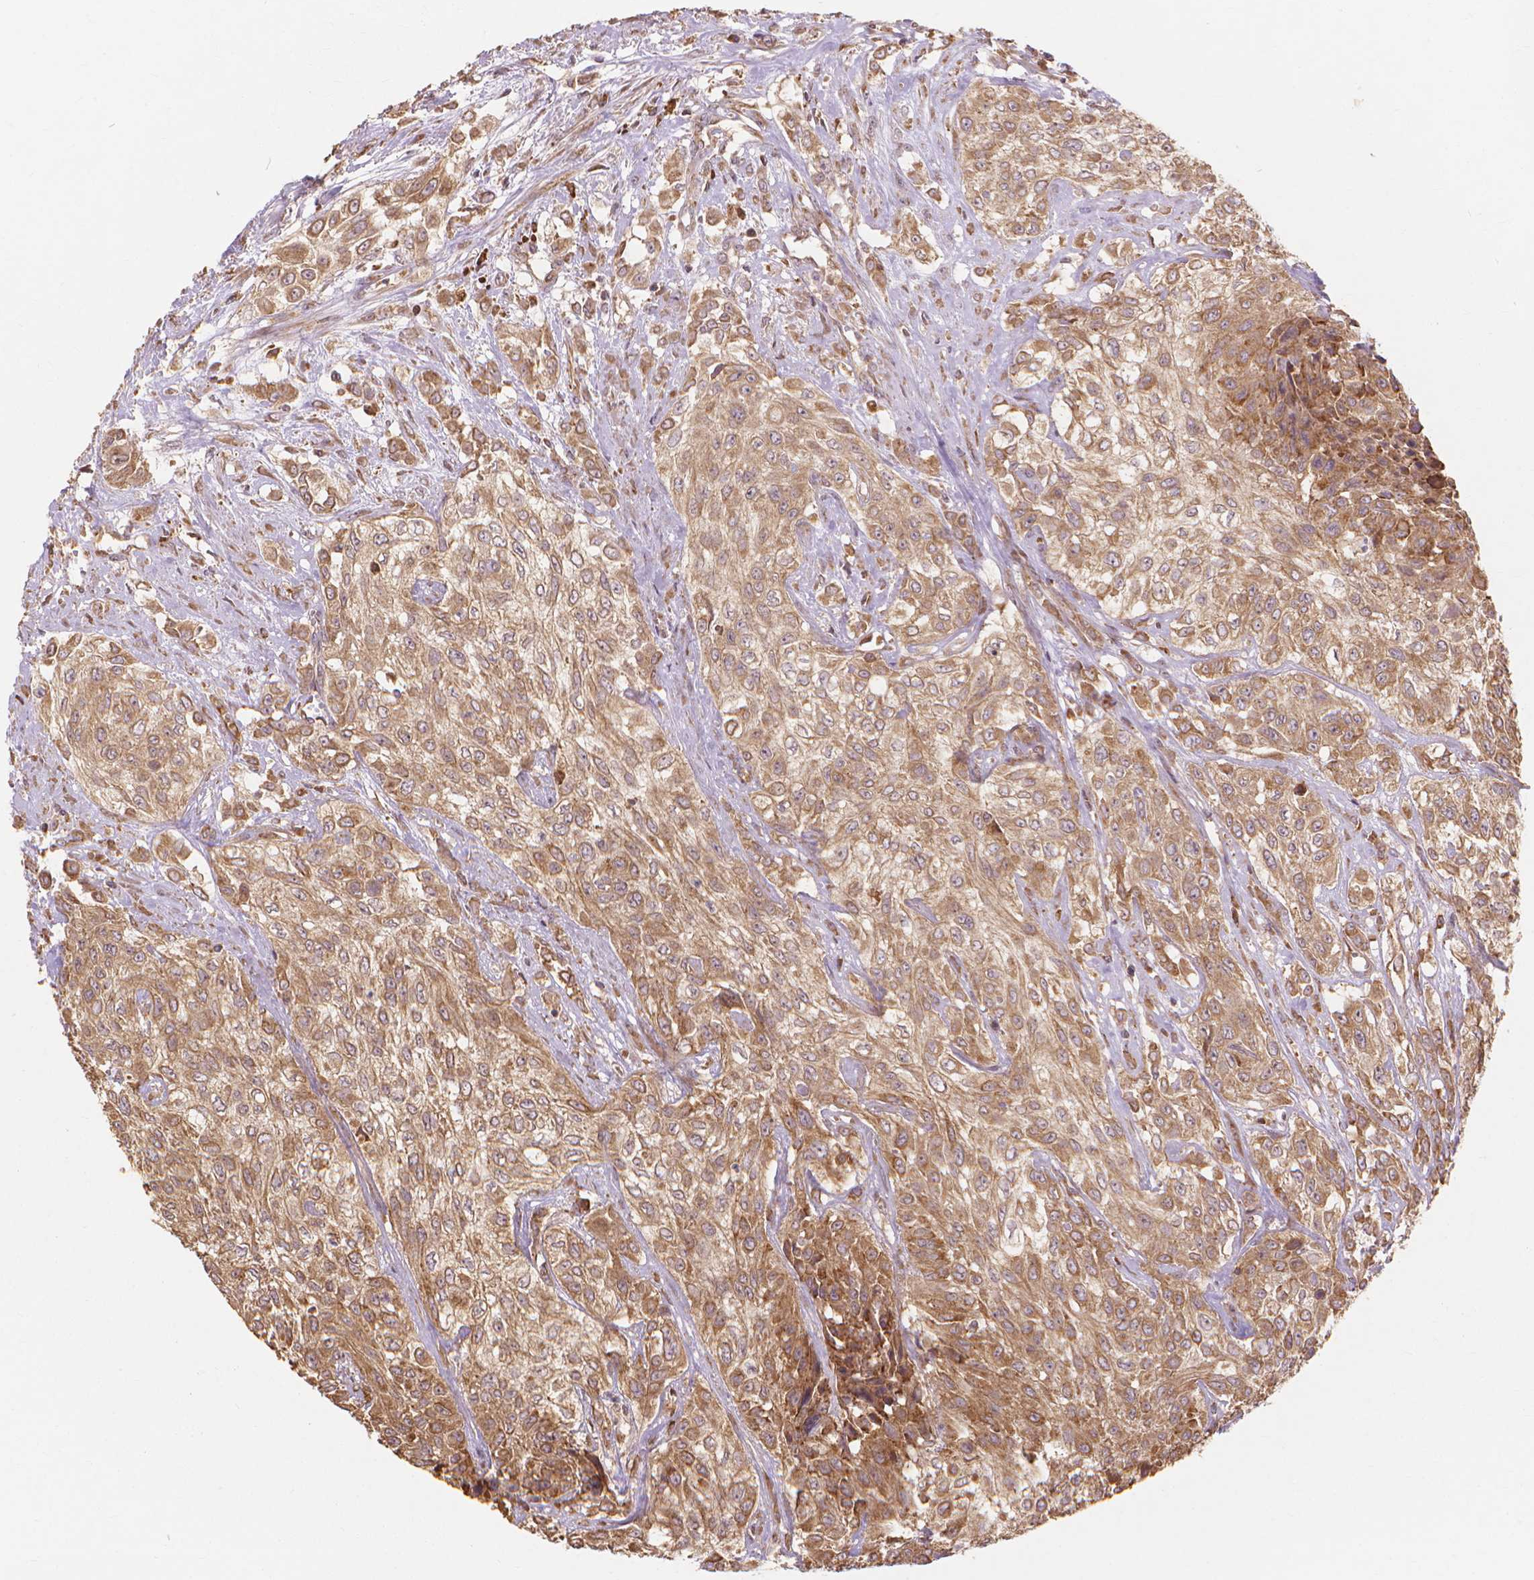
{"staining": {"intensity": "moderate", "quantity": ">75%", "location": "cytoplasmic/membranous"}, "tissue": "urothelial cancer", "cell_type": "Tumor cells", "image_type": "cancer", "snomed": [{"axis": "morphology", "description": "Urothelial carcinoma, High grade"}, {"axis": "topography", "description": "Urinary bladder"}], "caption": "Immunohistochemistry (IHC) histopathology image of urothelial carcinoma (high-grade) stained for a protein (brown), which reveals medium levels of moderate cytoplasmic/membranous positivity in about >75% of tumor cells.", "gene": "TAB2", "patient": {"sex": "male", "age": 57}}